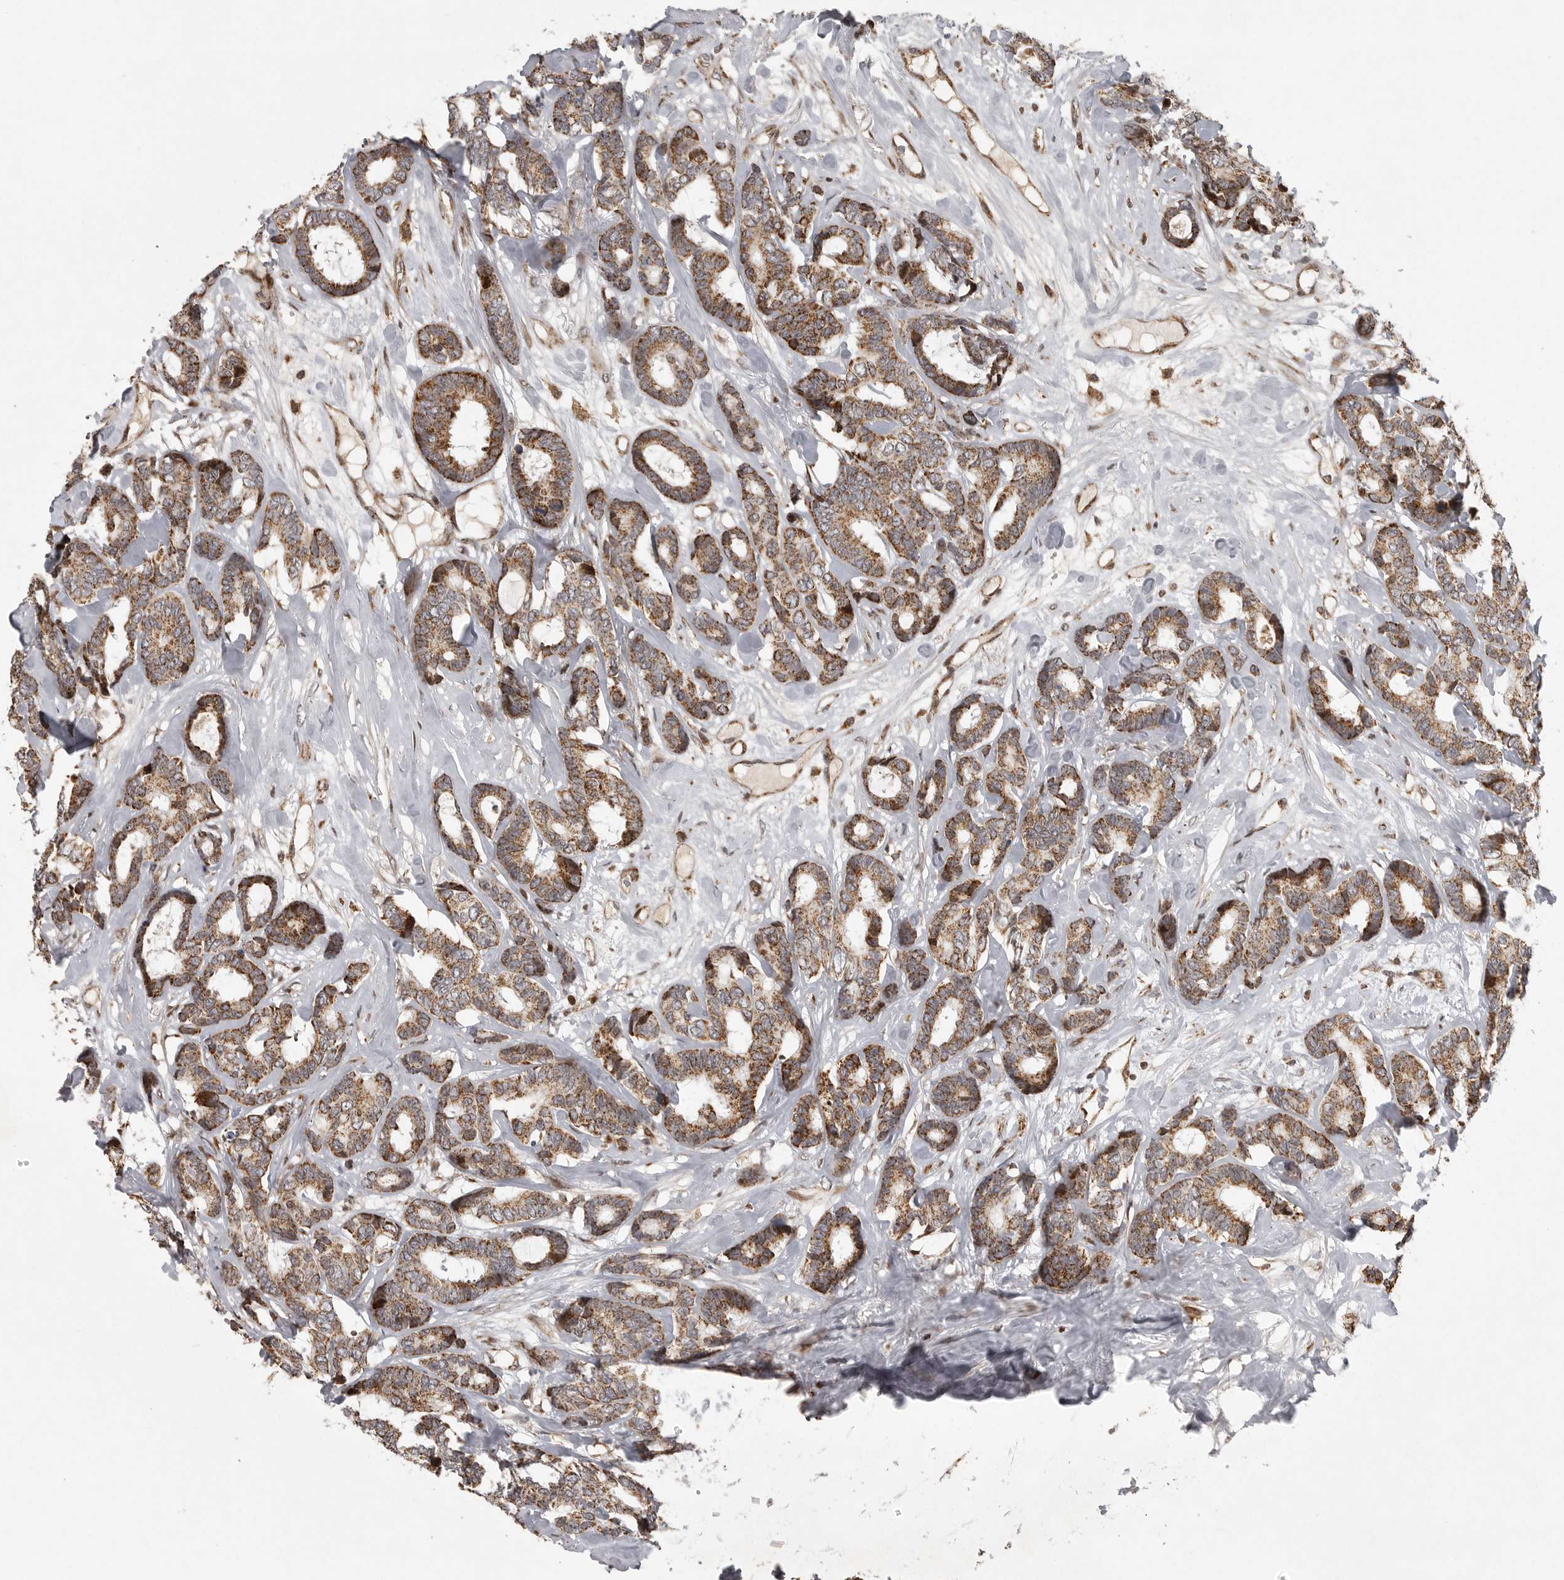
{"staining": {"intensity": "moderate", "quantity": ">75%", "location": "cytoplasmic/membranous"}, "tissue": "breast cancer", "cell_type": "Tumor cells", "image_type": "cancer", "snomed": [{"axis": "morphology", "description": "Duct carcinoma"}, {"axis": "topography", "description": "Breast"}], "caption": "This photomicrograph shows breast infiltrating ductal carcinoma stained with immunohistochemistry to label a protein in brown. The cytoplasmic/membranous of tumor cells show moderate positivity for the protein. Nuclei are counter-stained blue.", "gene": "NARS2", "patient": {"sex": "female", "age": 87}}